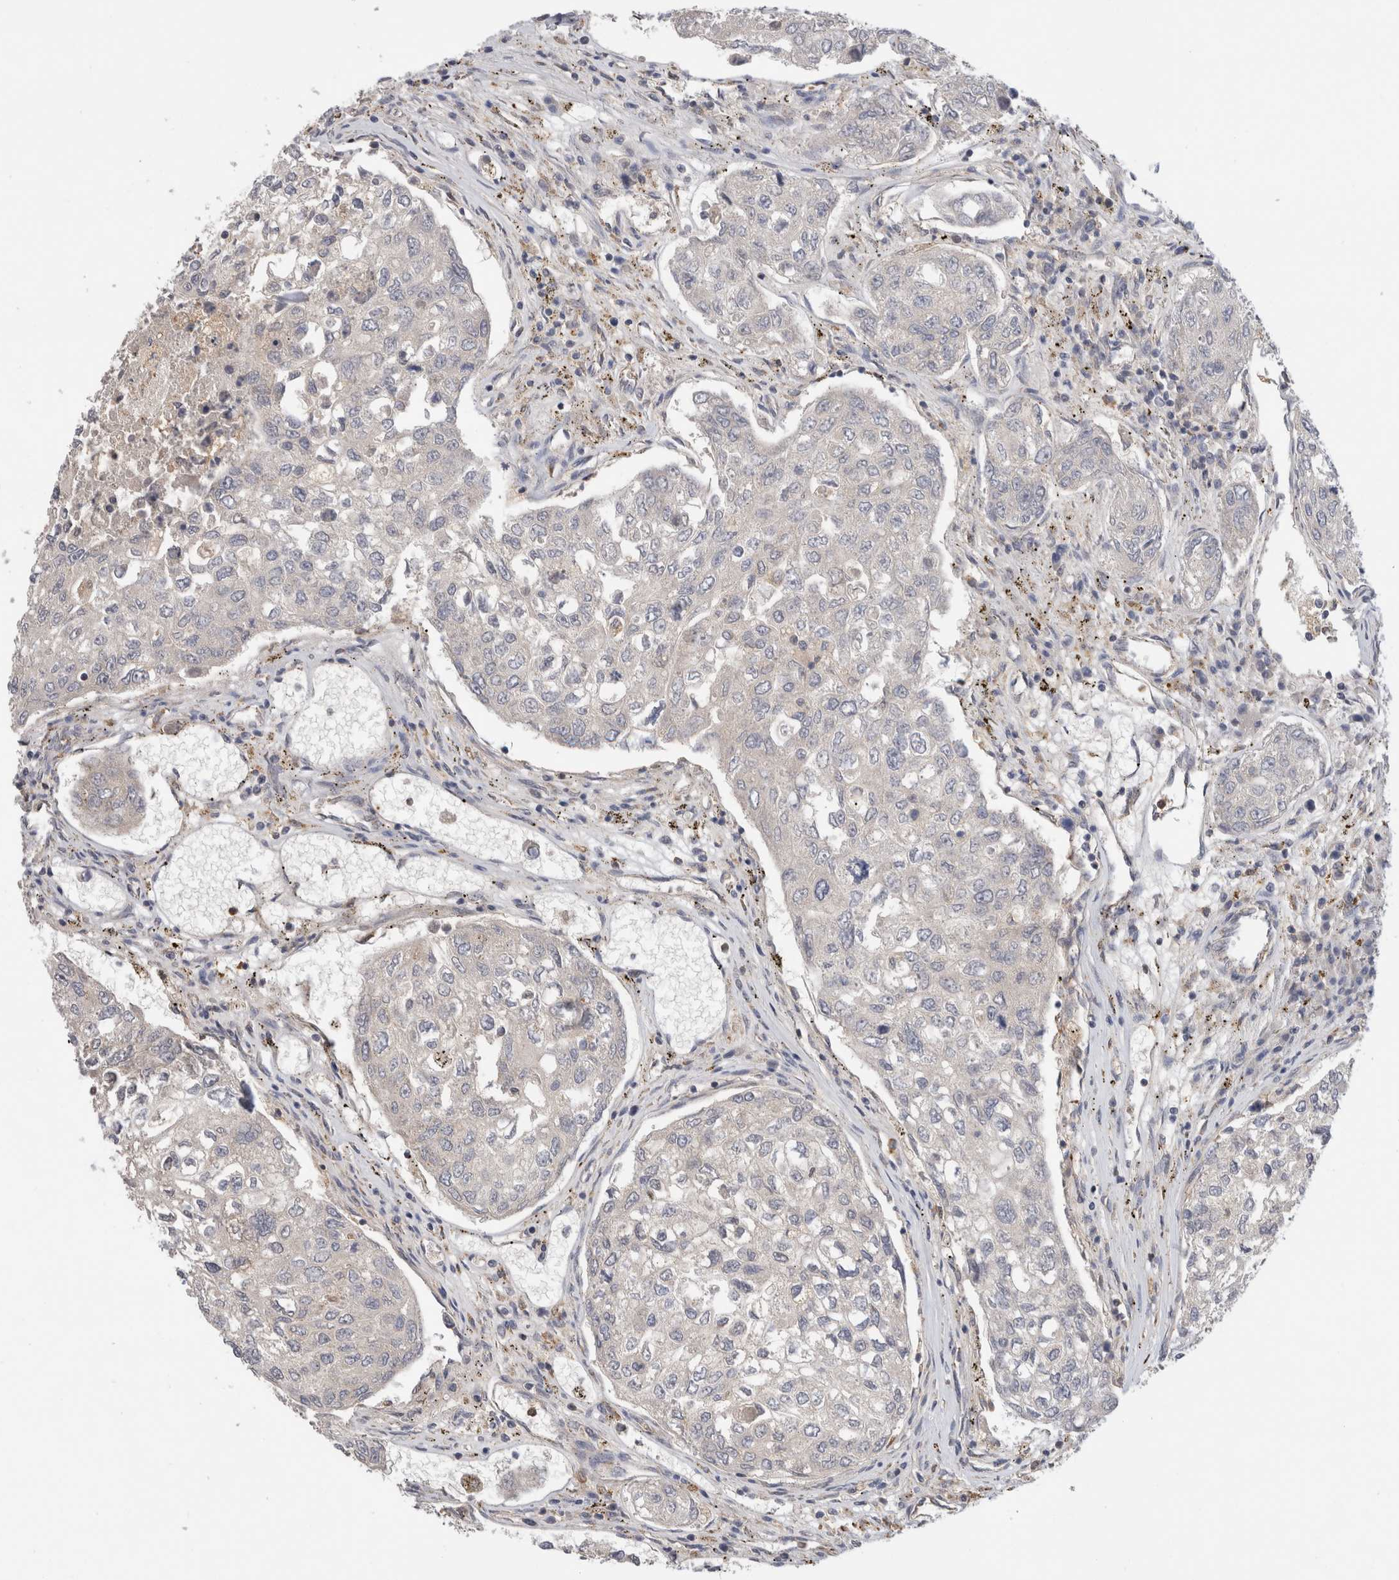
{"staining": {"intensity": "negative", "quantity": "none", "location": "none"}, "tissue": "urothelial cancer", "cell_type": "Tumor cells", "image_type": "cancer", "snomed": [{"axis": "morphology", "description": "Urothelial carcinoma, High grade"}, {"axis": "topography", "description": "Lymph node"}, {"axis": "topography", "description": "Urinary bladder"}], "caption": "Histopathology image shows no significant protein expression in tumor cells of urothelial cancer.", "gene": "GNS", "patient": {"sex": "male", "age": 51}}